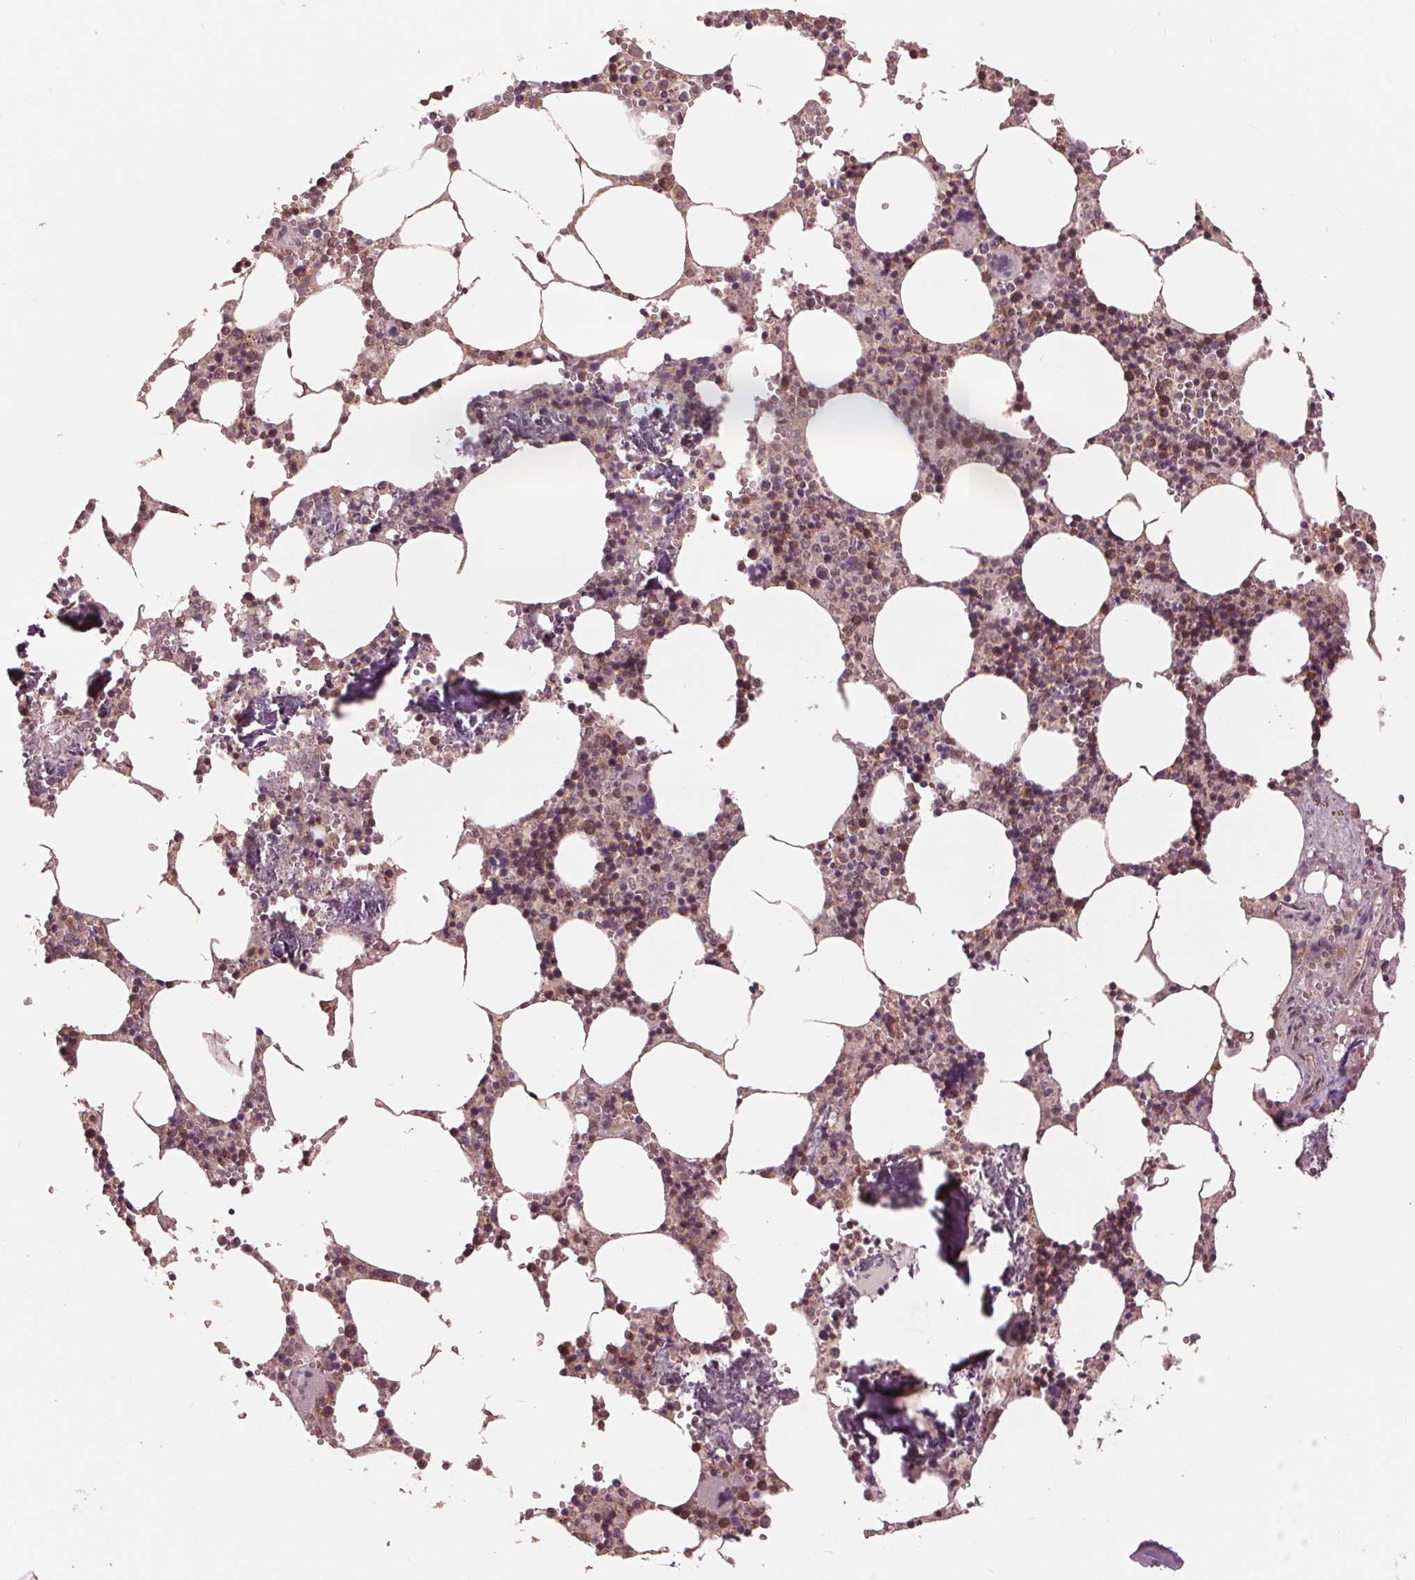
{"staining": {"intensity": "moderate", "quantity": "<25%", "location": "nuclear"}, "tissue": "bone marrow", "cell_type": "Hematopoietic cells", "image_type": "normal", "snomed": [{"axis": "morphology", "description": "Normal tissue, NOS"}, {"axis": "topography", "description": "Bone marrow"}], "caption": "Brown immunohistochemical staining in unremarkable bone marrow demonstrates moderate nuclear expression in approximately <25% of hematopoietic cells.", "gene": "ZNF471", "patient": {"sex": "male", "age": 54}}